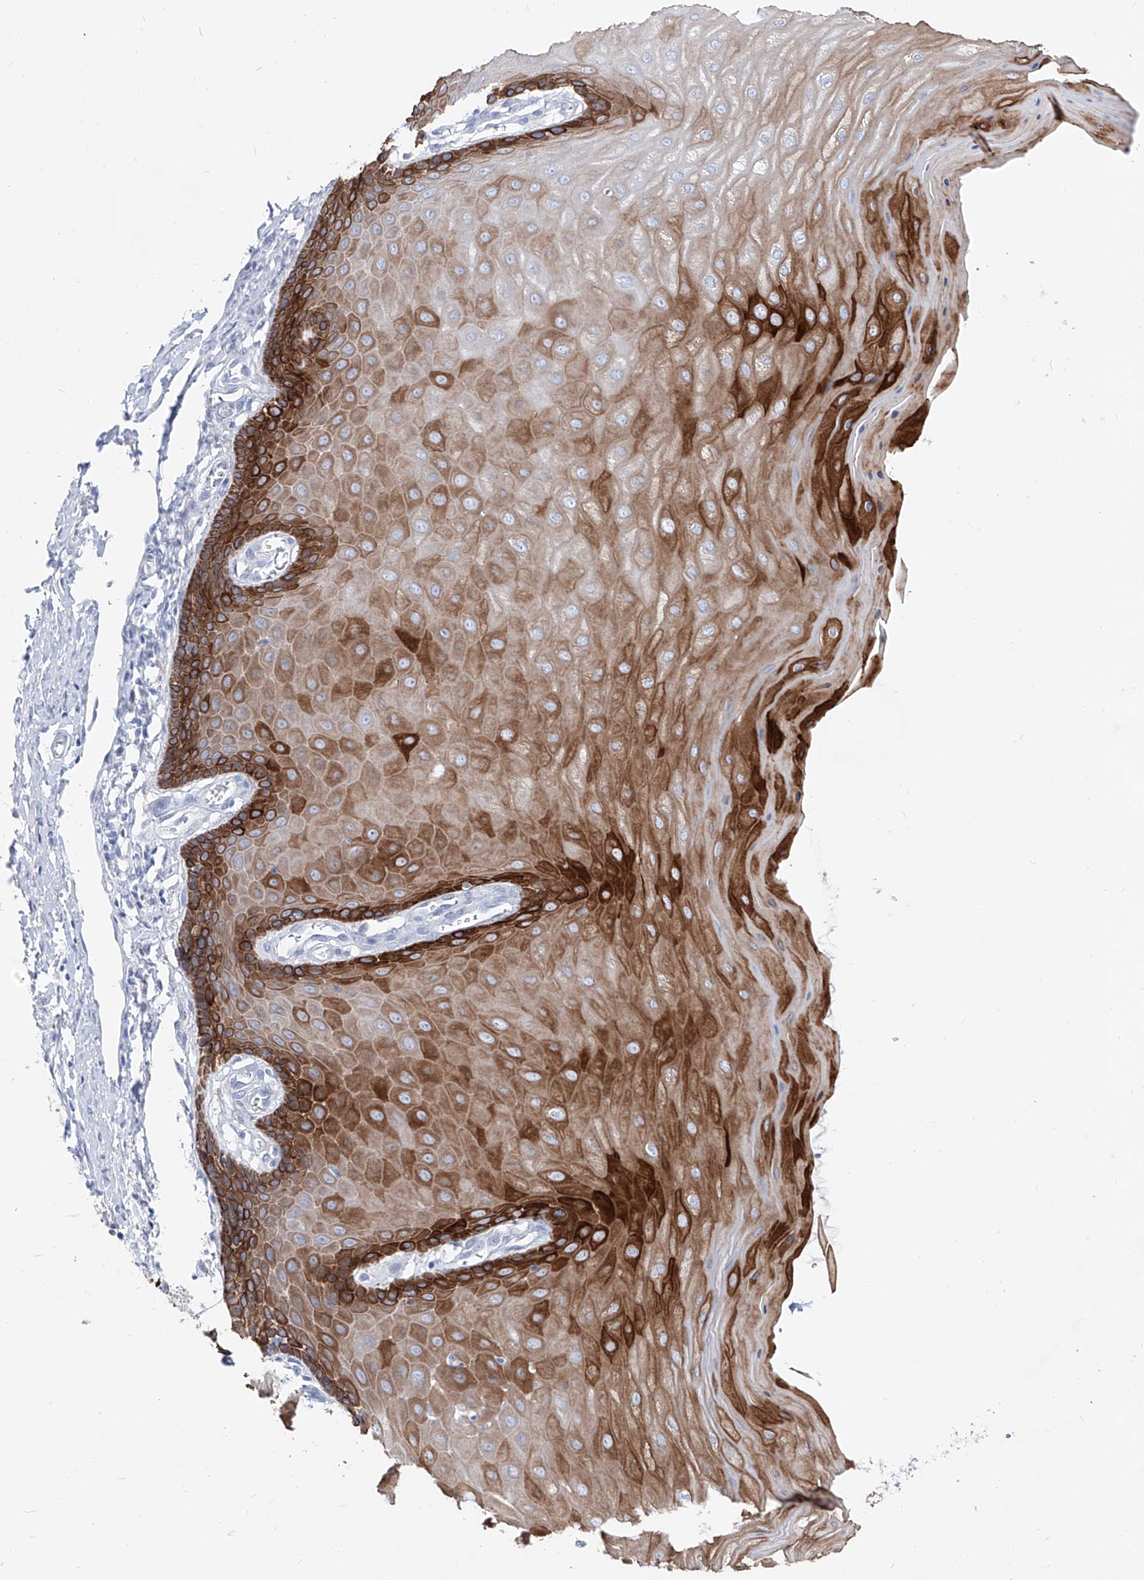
{"staining": {"intensity": "negative", "quantity": "none", "location": "none"}, "tissue": "cervix", "cell_type": "Glandular cells", "image_type": "normal", "snomed": [{"axis": "morphology", "description": "Normal tissue, NOS"}, {"axis": "topography", "description": "Cervix"}], "caption": "This is an immunohistochemistry (IHC) image of benign human cervix. There is no staining in glandular cells.", "gene": "FRS3", "patient": {"sex": "female", "age": 55}}